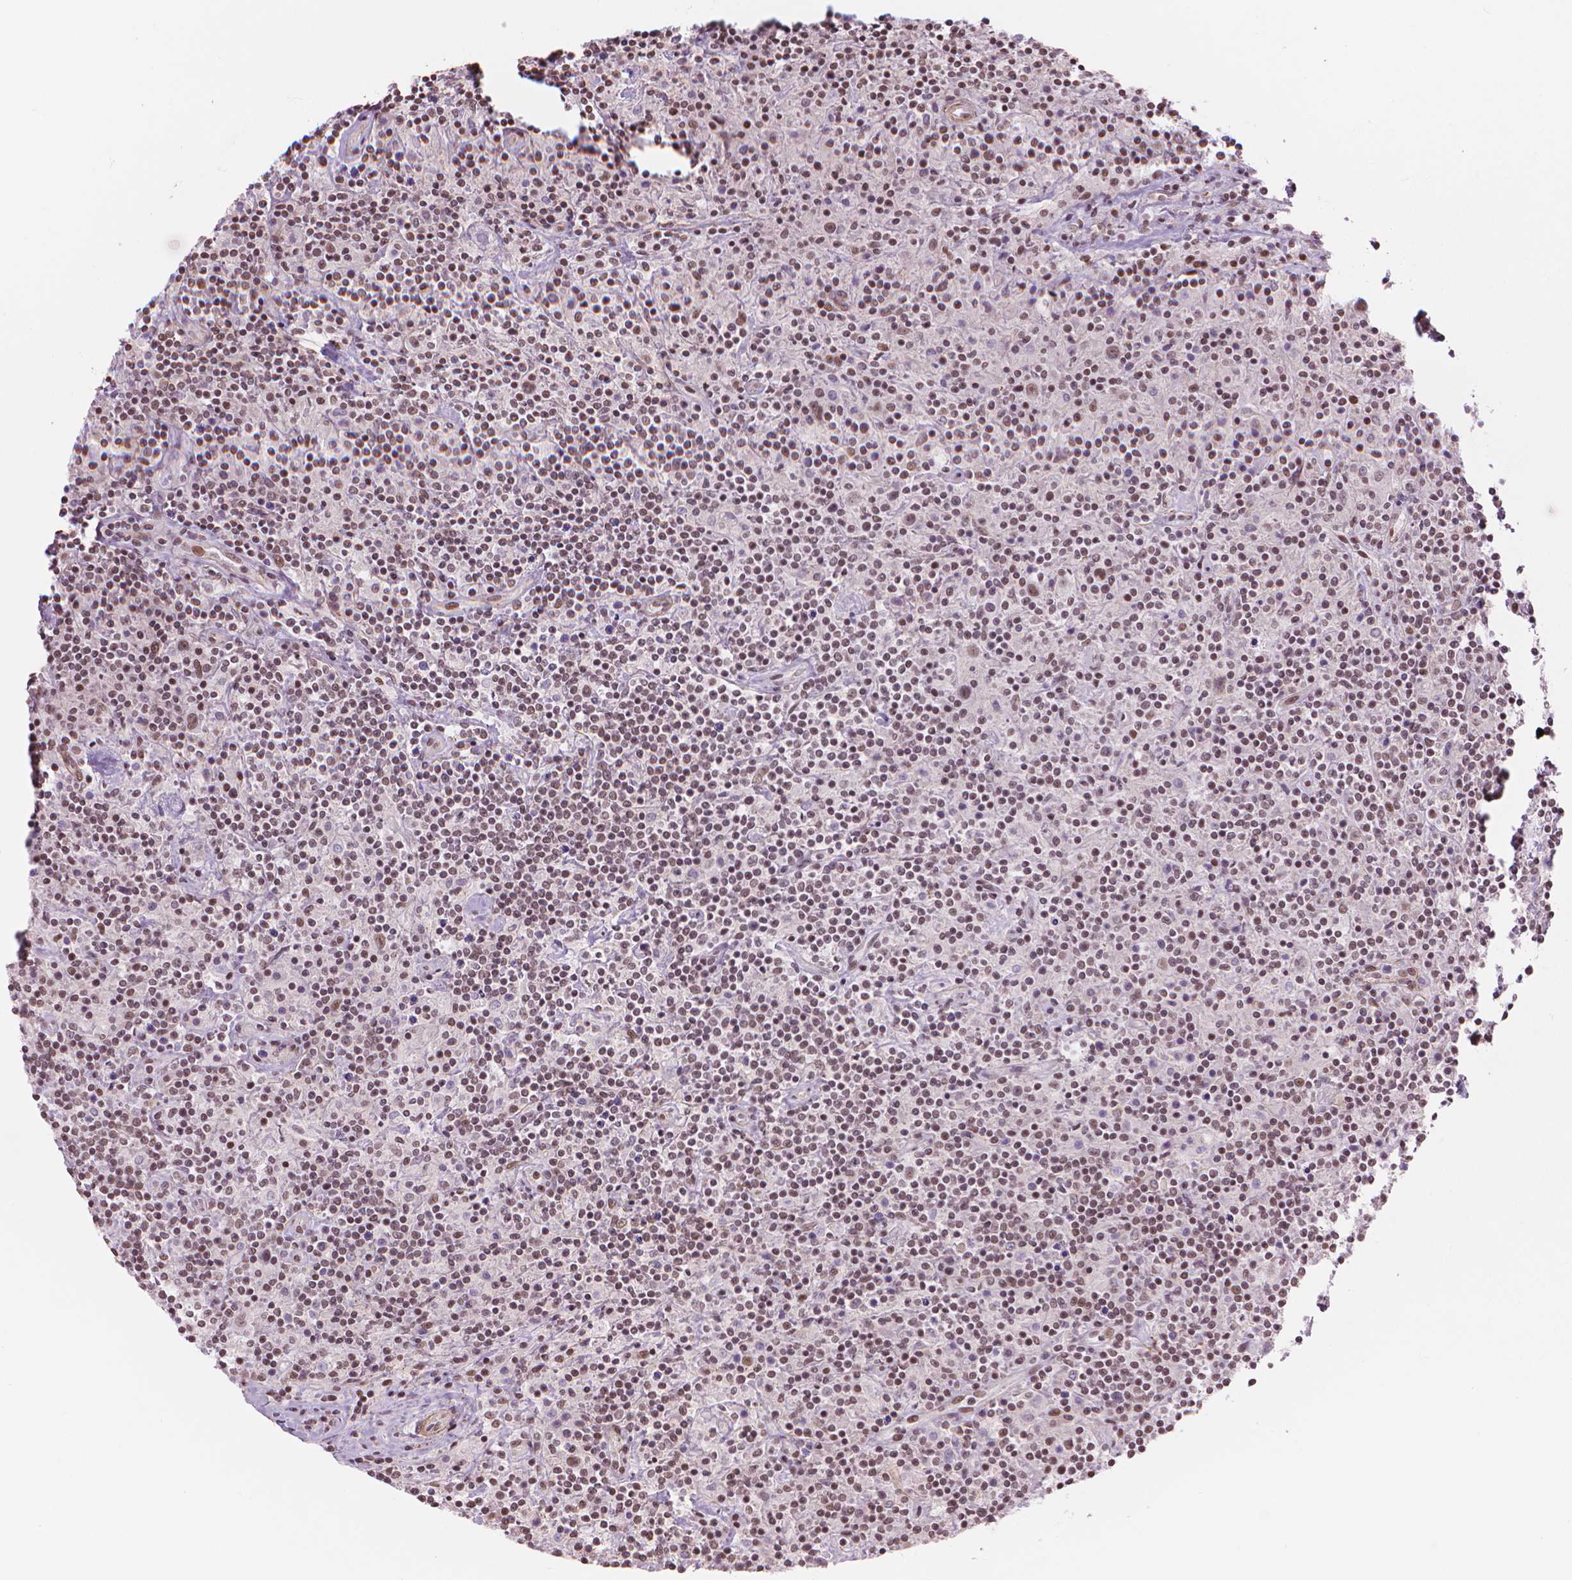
{"staining": {"intensity": "weak", "quantity": "25%-75%", "location": "nuclear"}, "tissue": "lymphoma", "cell_type": "Tumor cells", "image_type": "cancer", "snomed": [{"axis": "morphology", "description": "Hodgkin's disease, NOS"}, {"axis": "topography", "description": "Lymph node"}], "caption": "Hodgkin's disease stained with immunohistochemistry displays weak nuclear staining in about 25%-75% of tumor cells.", "gene": "HOXD4", "patient": {"sex": "male", "age": 70}}